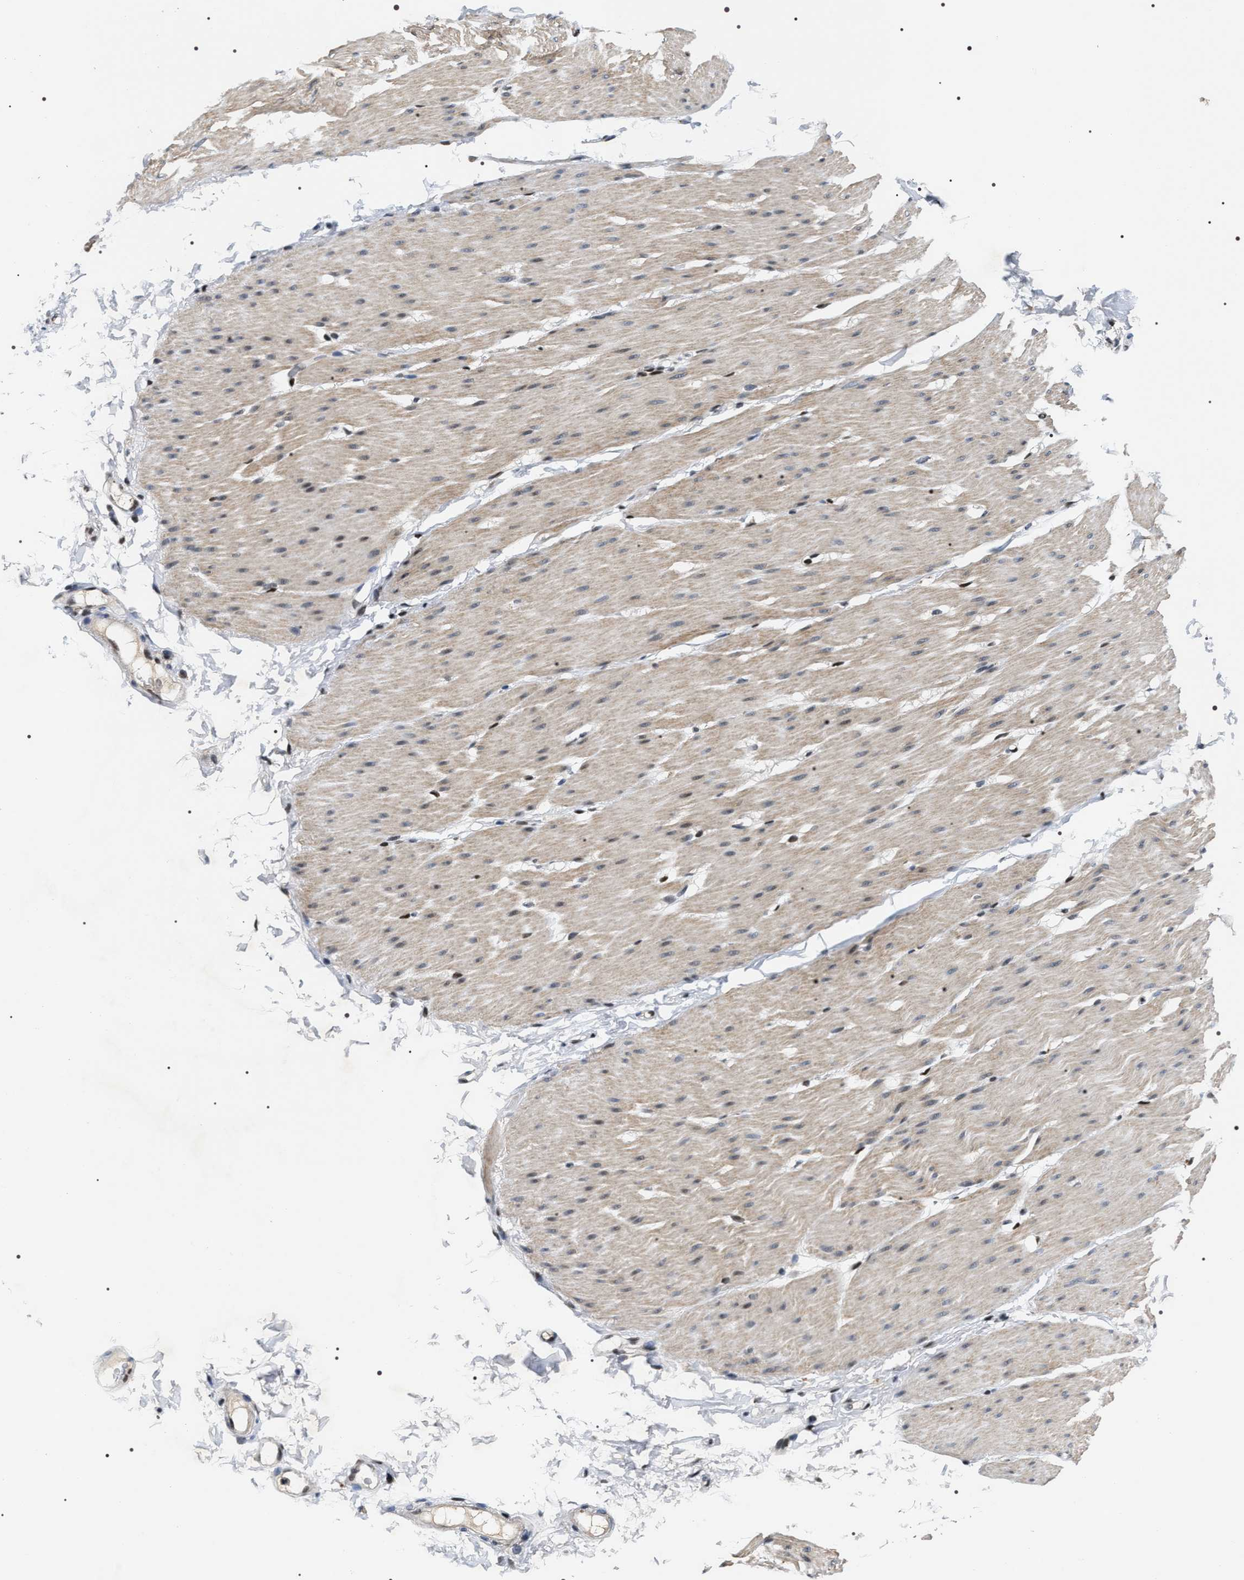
{"staining": {"intensity": "weak", "quantity": "<25%", "location": "cytoplasmic/membranous,nuclear"}, "tissue": "smooth muscle", "cell_type": "Smooth muscle cells", "image_type": "normal", "snomed": [{"axis": "morphology", "description": "Normal tissue, NOS"}, {"axis": "topography", "description": "Smooth muscle"}, {"axis": "topography", "description": "Colon"}], "caption": "Immunohistochemistry micrograph of normal human smooth muscle stained for a protein (brown), which shows no staining in smooth muscle cells. Nuclei are stained in blue.", "gene": "C7orf25", "patient": {"sex": "male", "age": 67}}